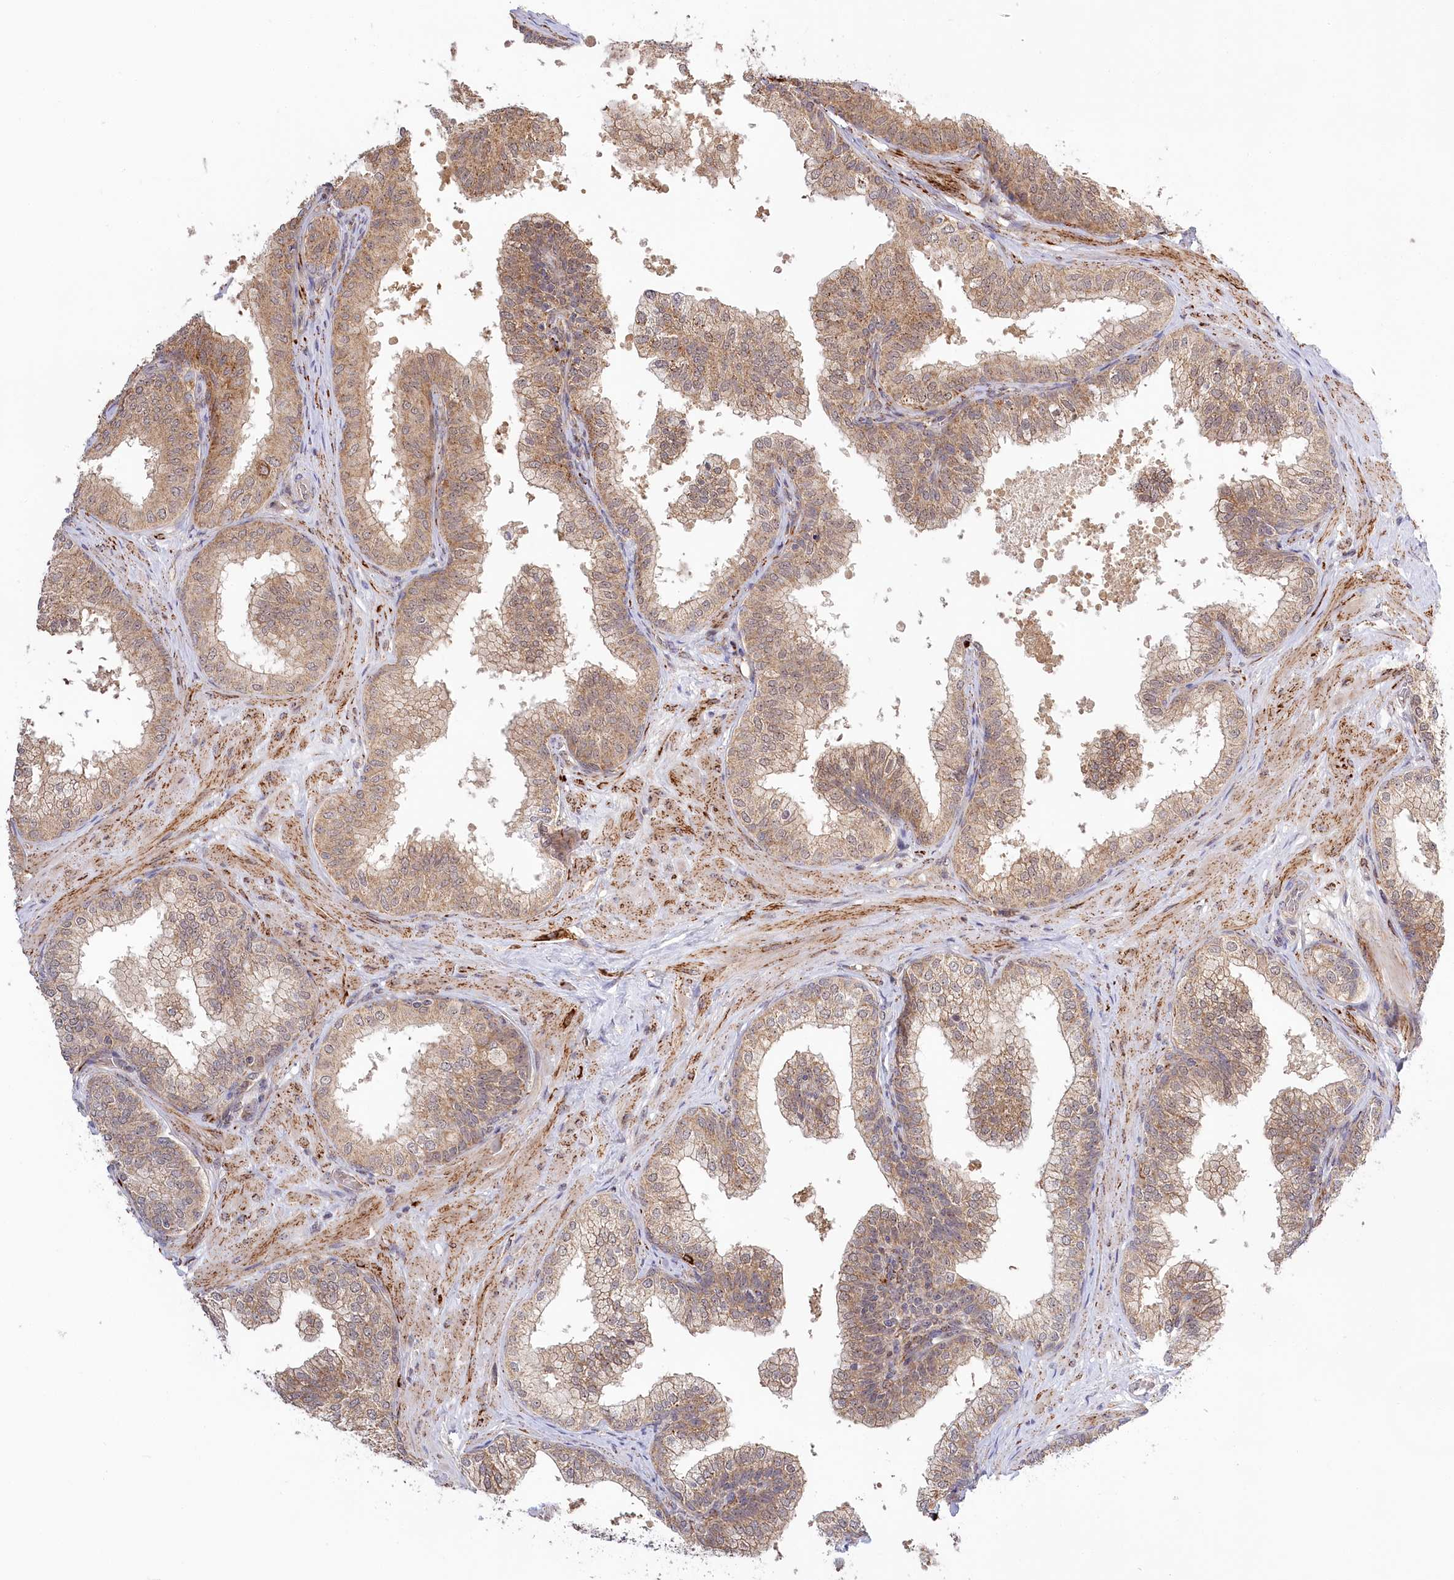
{"staining": {"intensity": "weak", "quantity": ">75%", "location": "cytoplasmic/membranous"}, "tissue": "prostate", "cell_type": "Glandular cells", "image_type": "normal", "snomed": [{"axis": "morphology", "description": "Normal tissue, NOS"}, {"axis": "topography", "description": "Prostate"}], "caption": "Immunohistochemical staining of normal prostate exhibits >75% levels of weak cytoplasmic/membranous protein staining in about >75% of glandular cells.", "gene": "RTN4IP1", "patient": {"sex": "male", "age": 60}}